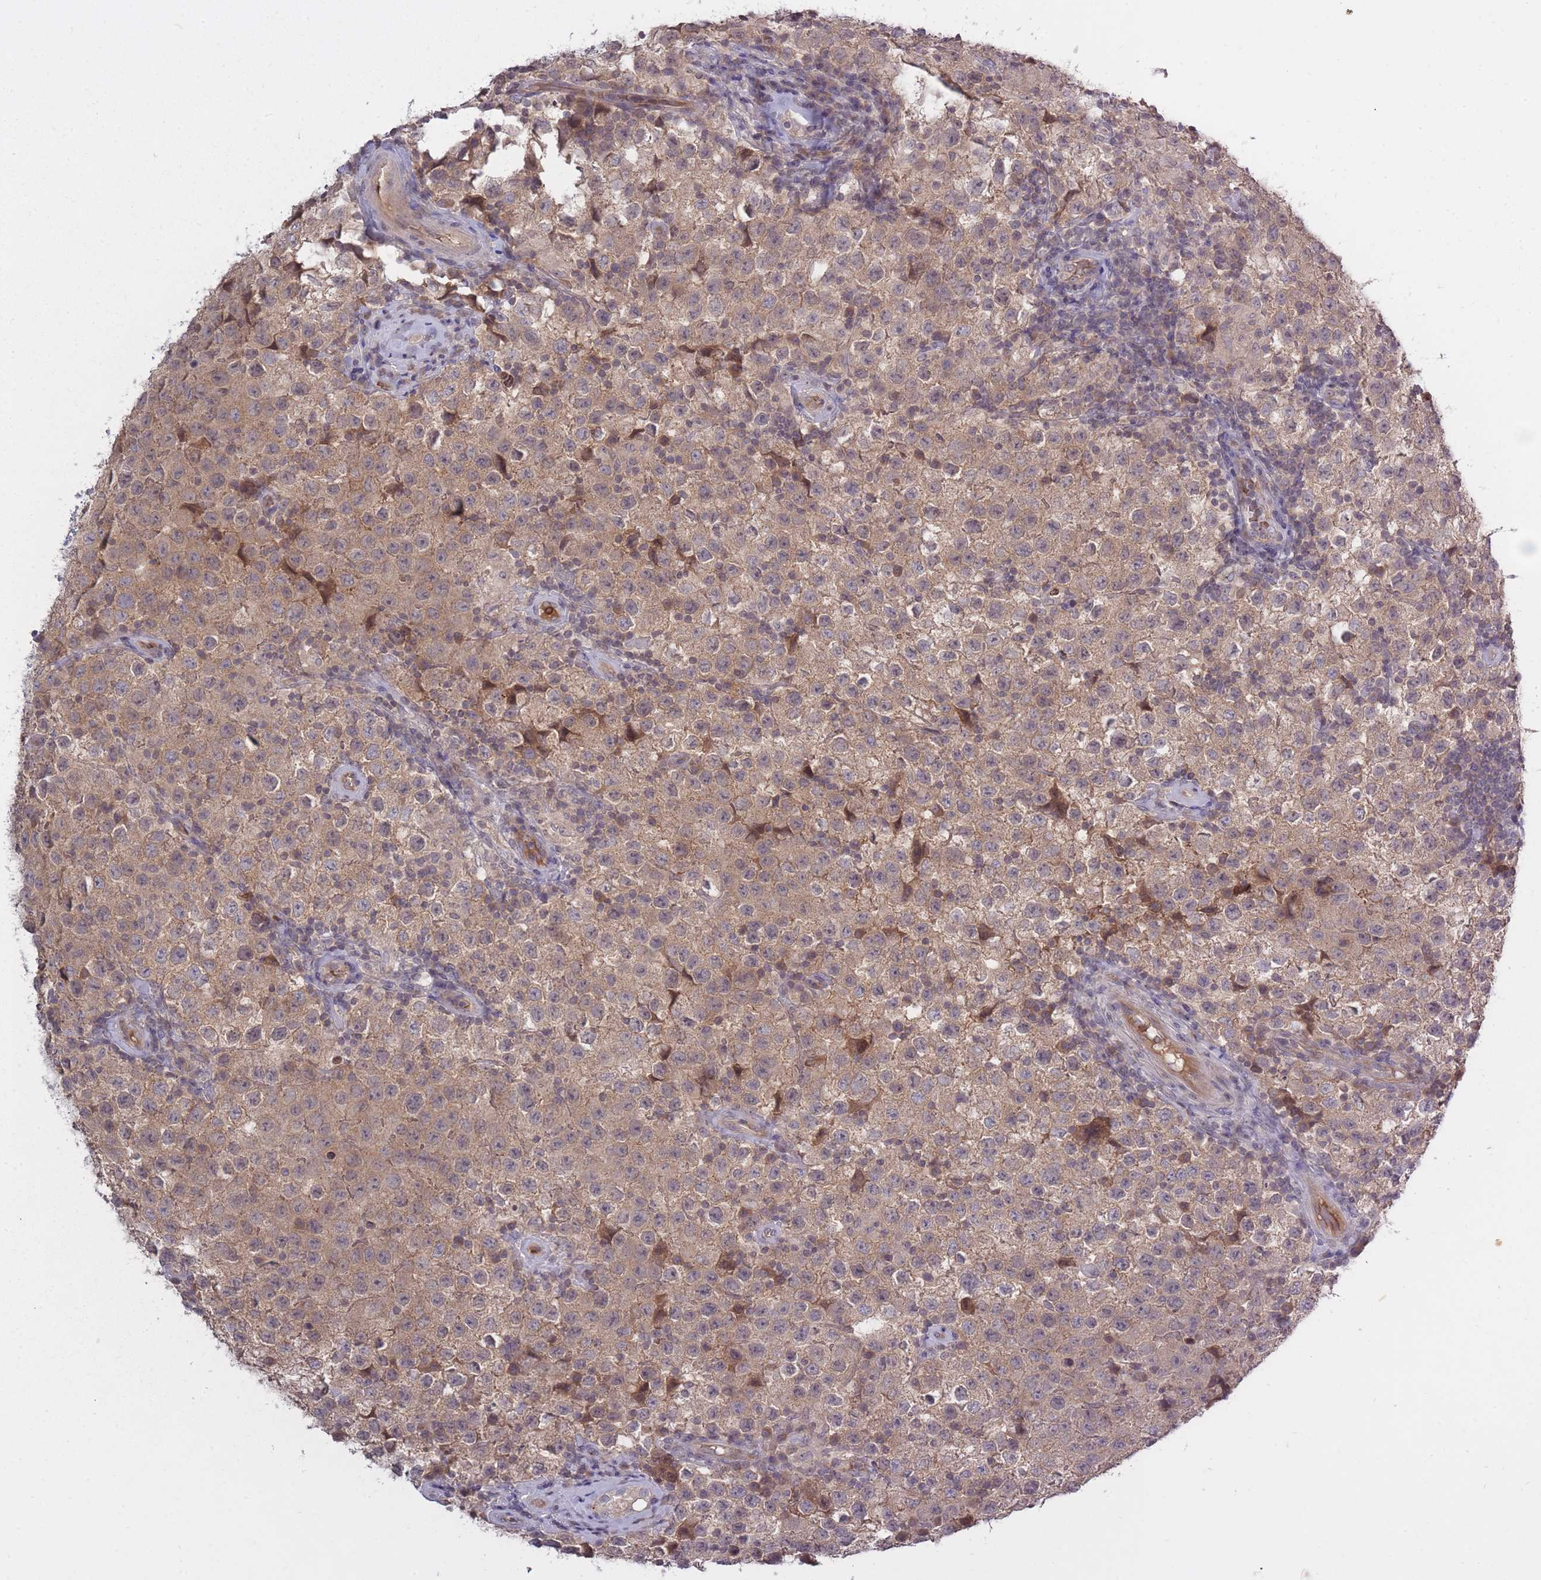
{"staining": {"intensity": "moderate", "quantity": ">75%", "location": "cytoplasmic/membranous"}, "tissue": "testis cancer", "cell_type": "Tumor cells", "image_type": "cancer", "snomed": [{"axis": "morphology", "description": "Seminoma, NOS"}, {"axis": "morphology", "description": "Carcinoma, Embryonal, NOS"}, {"axis": "topography", "description": "Testis"}], "caption": "Testis cancer (seminoma) tissue shows moderate cytoplasmic/membranous staining in approximately >75% of tumor cells", "gene": "ADCYAP1R1", "patient": {"sex": "male", "age": 41}}